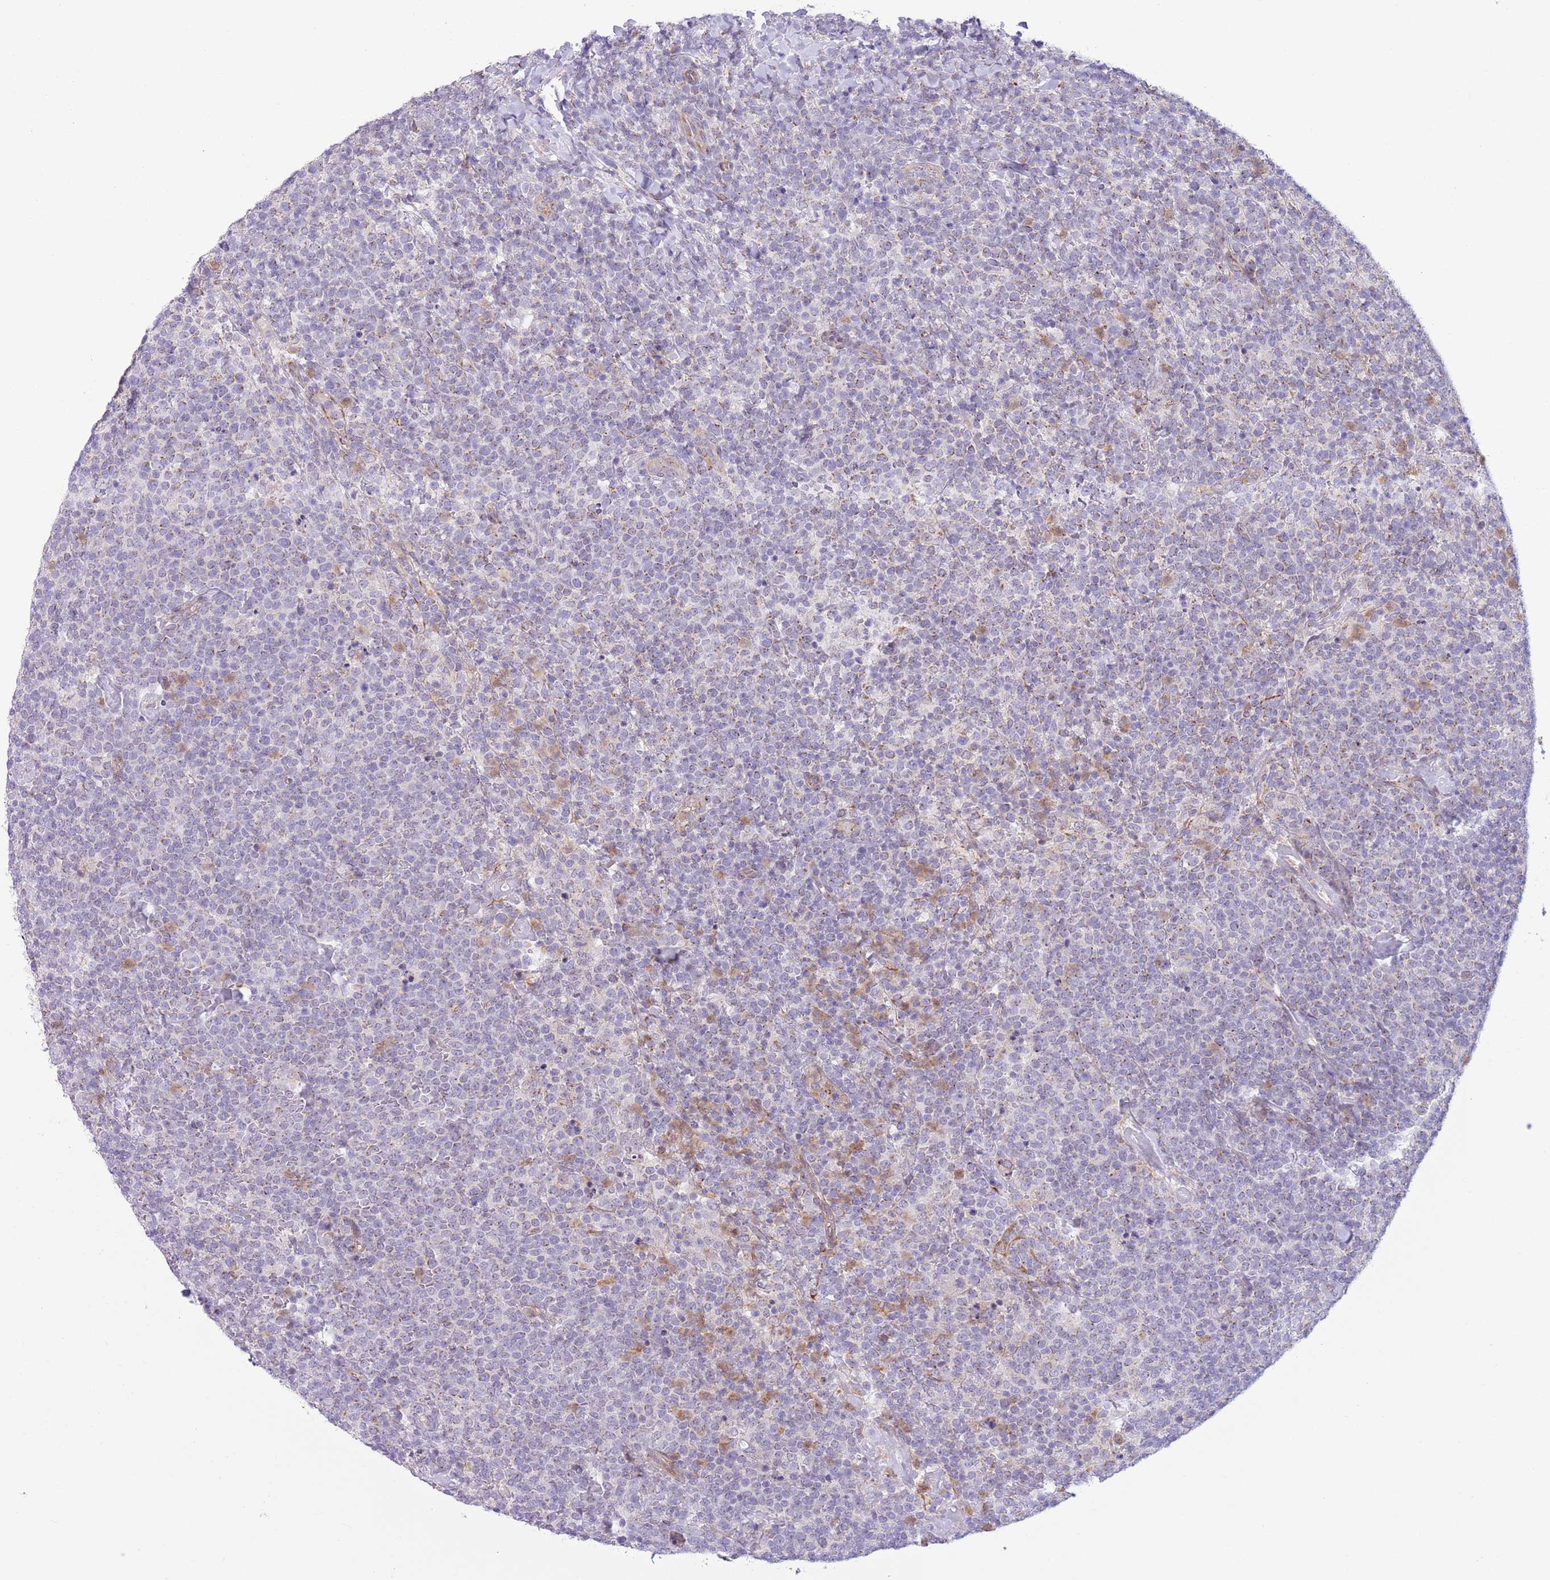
{"staining": {"intensity": "weak", "quantity": "<25%", "location": "cytoplasmic/membranous"}, "tissue": "lymphoma", "cell_type": "Tumor cells", "image_type": "cancer", "snomed": [{"axis": "morphology", "description": "Malignant lymphoma, non-Hodgkin's type, High grade"}, {"axis": "topography", "description": "Lymph node"}], "caption": "A micrograph of human lymphoma is negative for staining in tumor cells. Nuclei are stained in blue.", "gene": "C20orf96", "patient": {"sex": "male", "age": 61}}